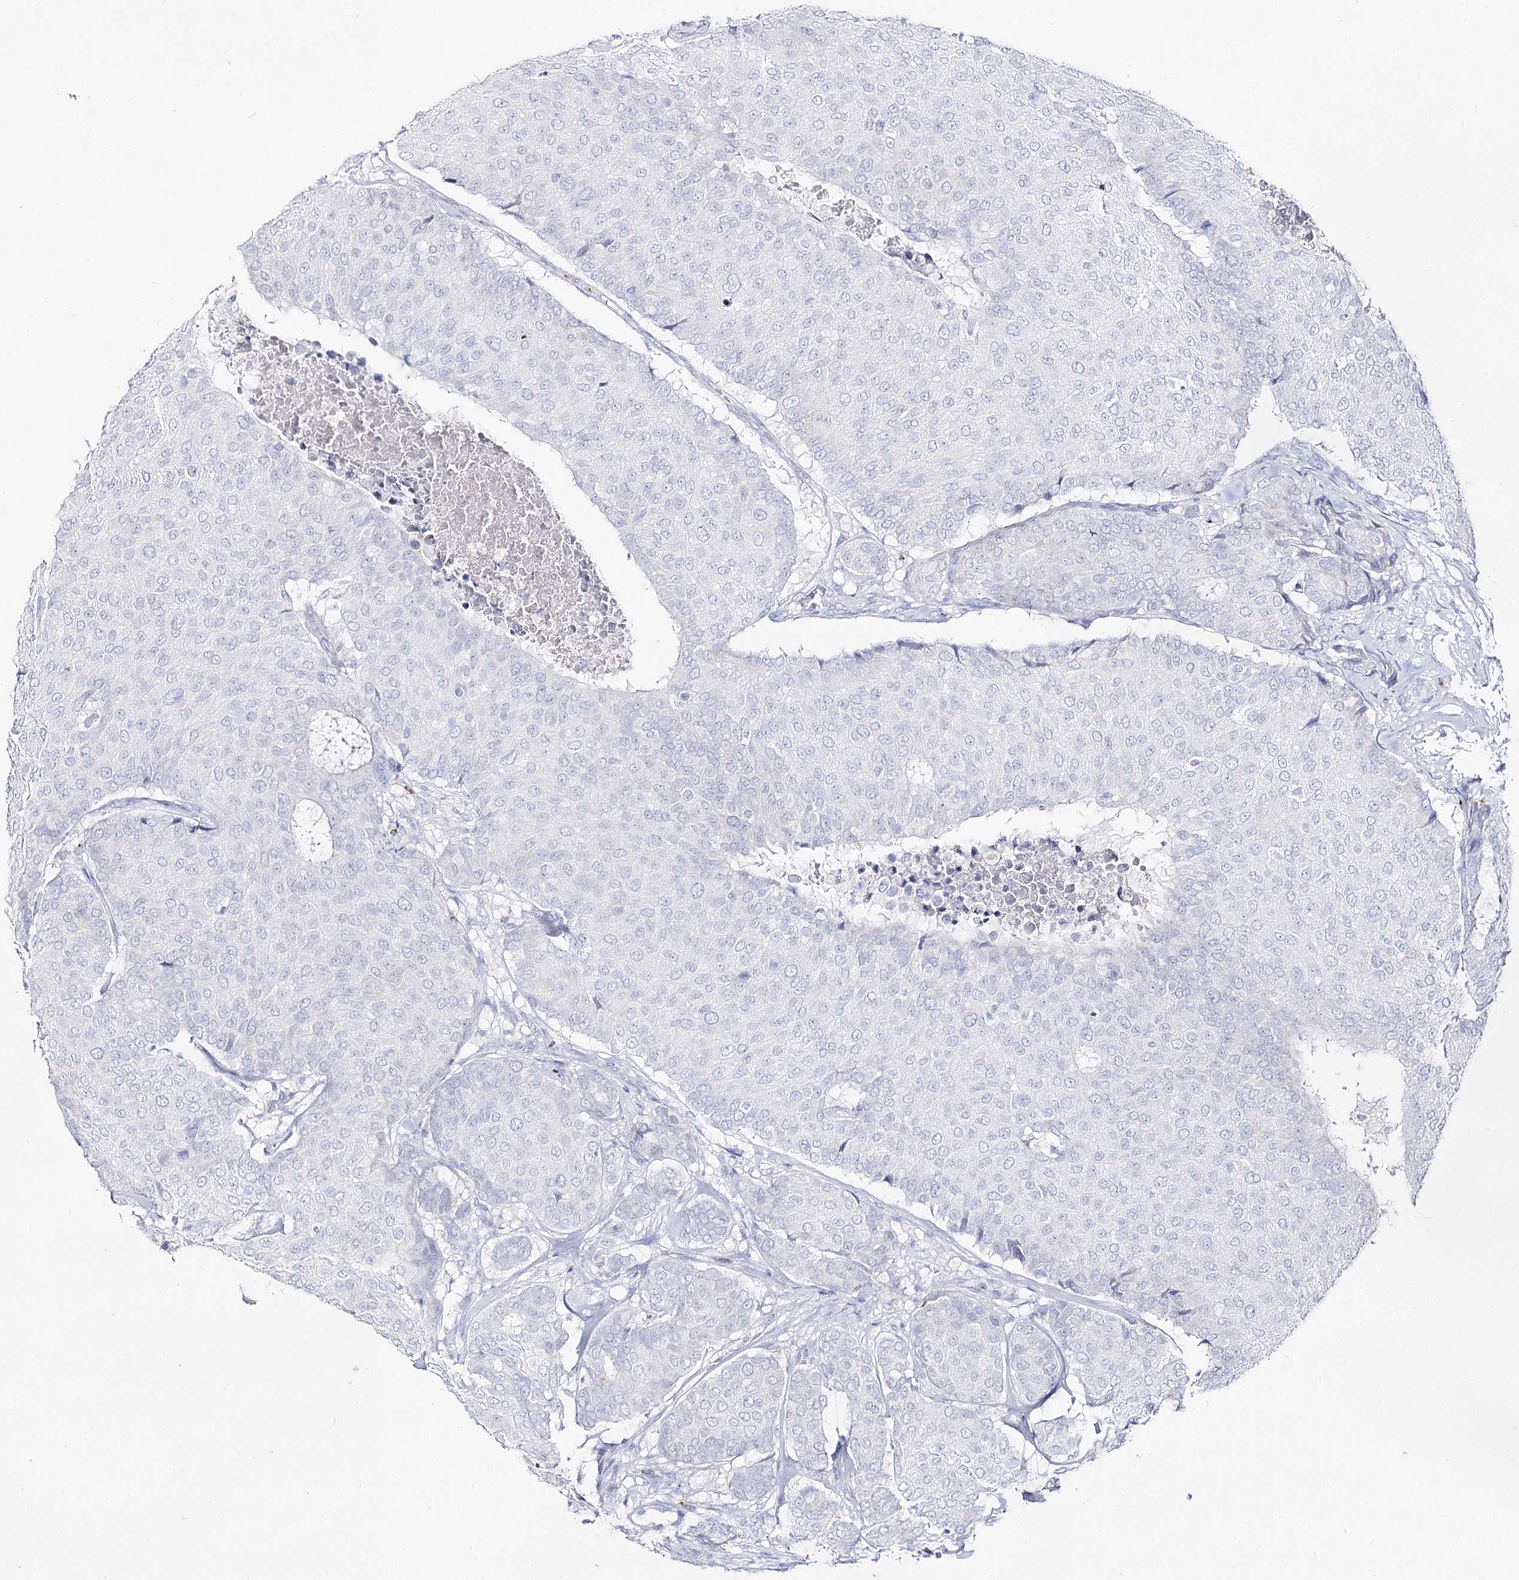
{"staining": {"intensity": "negative", "quantity": "none", "location": "none"}, "tissue": "breast cancer", "cell_type": "Tumor cells", "image_type": "cancer", "snomed": [{"axis": "morphology", "description": "Duct carcinoma"}, {"axis": "topography", "description": "Breast"}], "caption": "Immunohistochemical staining of intraductal carcinoma (breast) displays no significant positivity in tumor cells.", "gene": "SLC3A1", "patient": {"sex": "female", "age": 75}}